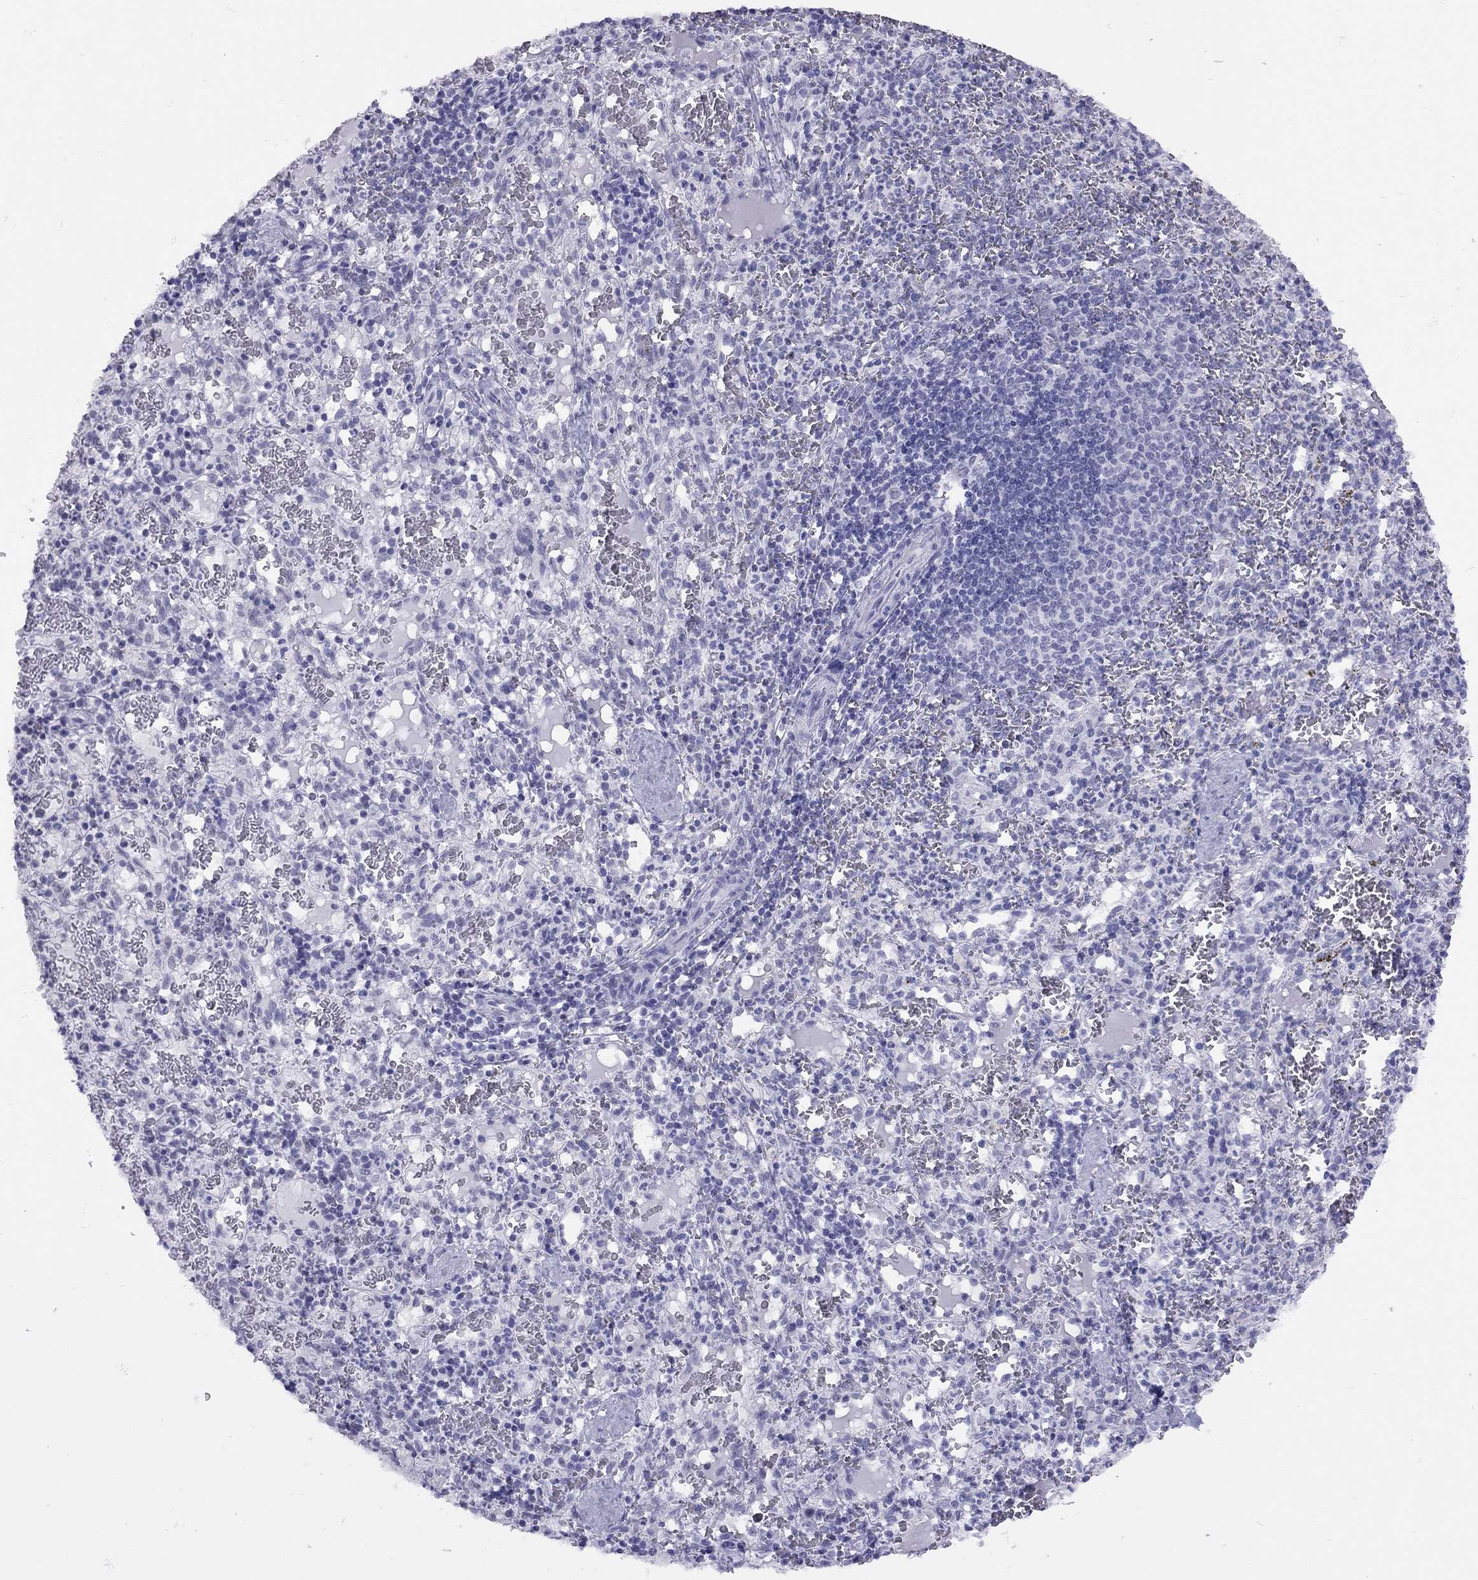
{"staining": {"intensity": "negative", "quantity": "none", "location": "none"}, "tissue": "spleen", "cell_type": "Cells in red pulp", "image_type": "normal", "snomed": [{"axis": "morphology", "description": "Normal tissue, NOS"}, {"axis": "topography", "description": "Spleen"}], "caption": "An image of human spleen is negative for staining in cells in red pulp. (DAB (3,3'-diaminobenzidine) immunohistochemistry (IHC) with hematoxylin counter stain).", "gene": "LYAR", "patient": {"sex": "male", "age": 11}}